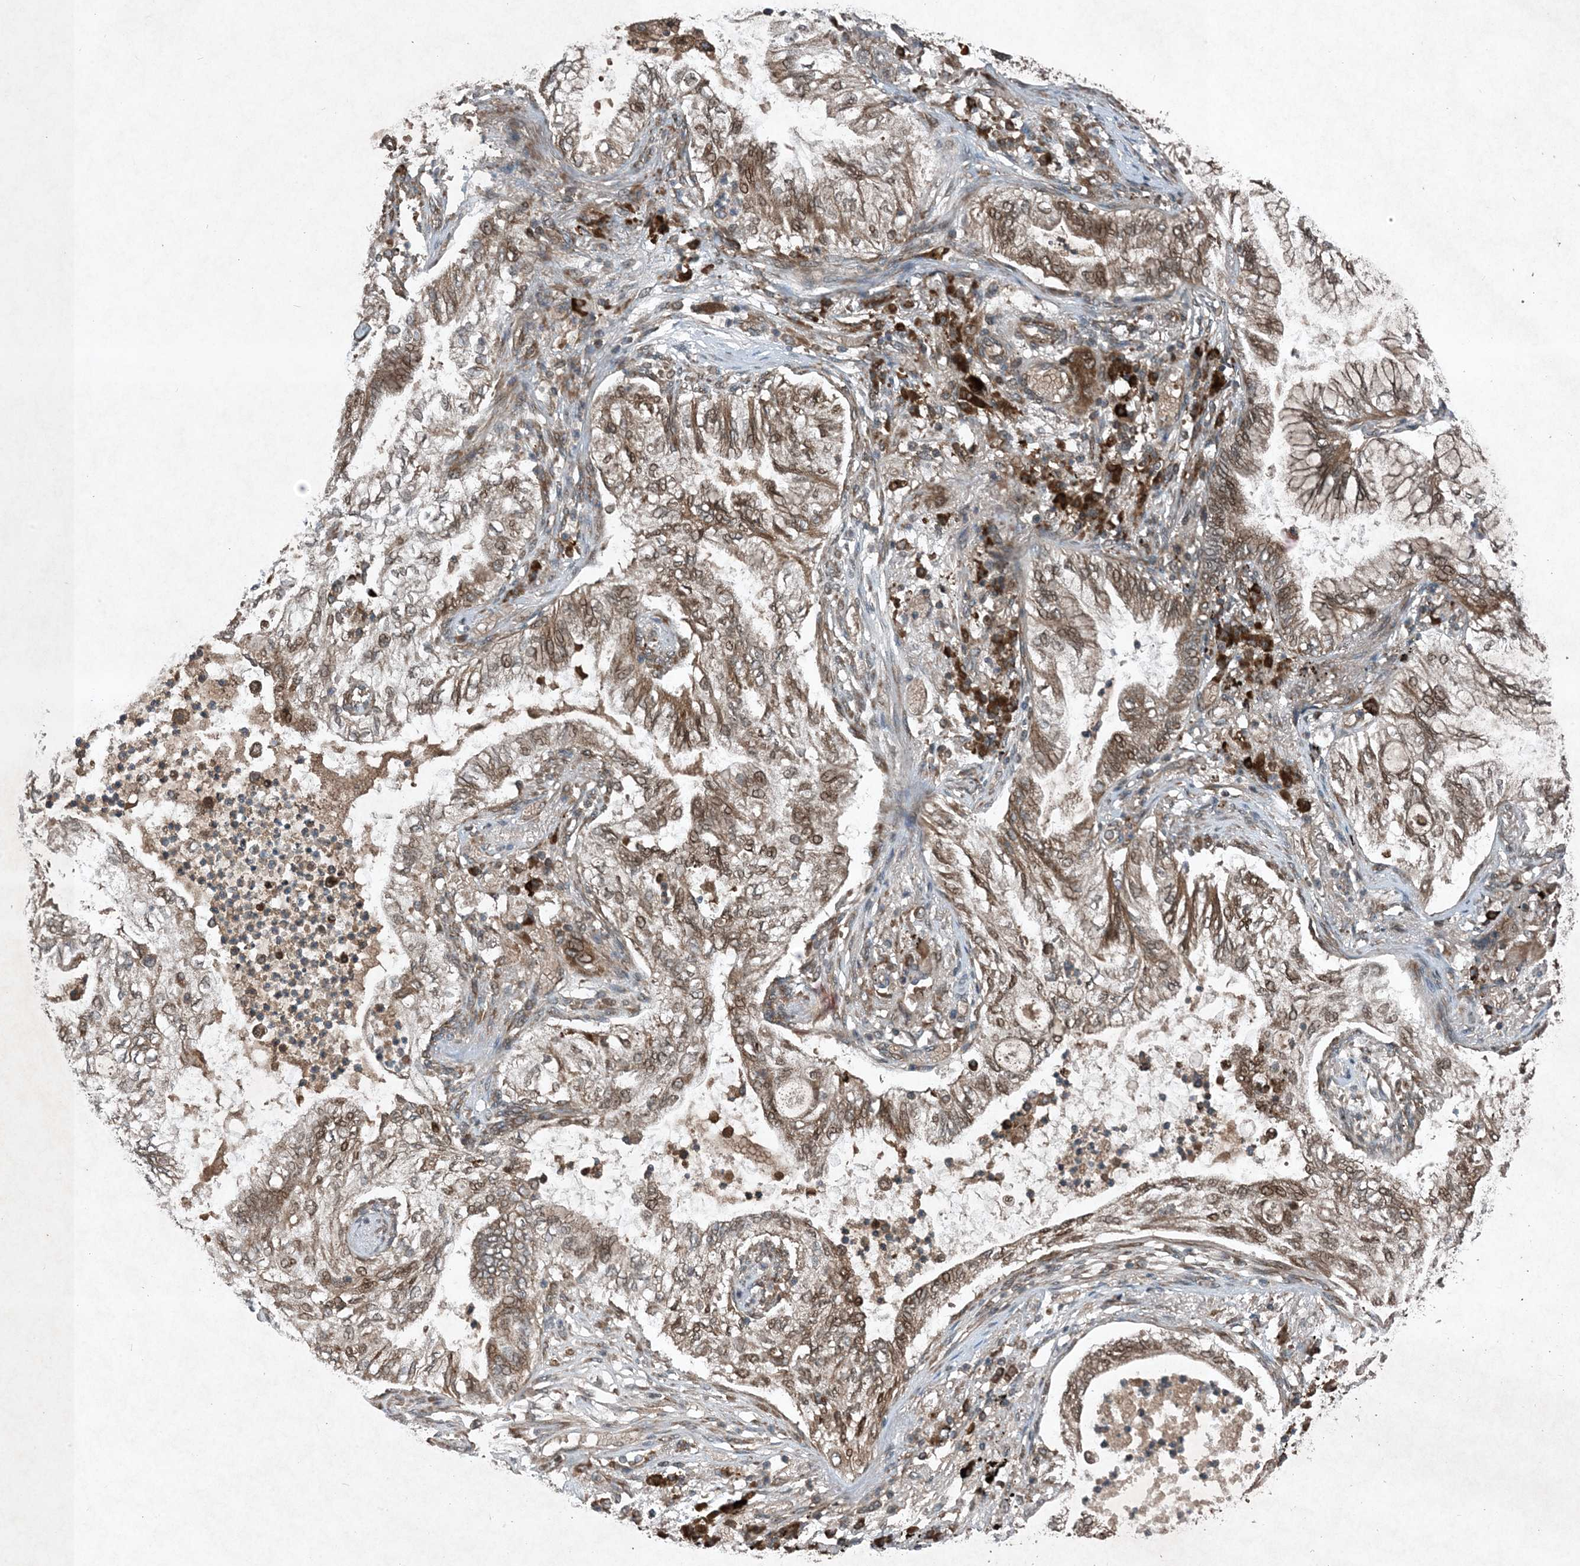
{"staining": {"intensity": "moderate", "quantity": ">75%", "location": "cytoplasmic/membranous,nuclear"}, "tissue": "lung cancer", "cell_type": "Tumor cells", "image_type": "cancer", "snomed": [{"axis": "morphology", "description": "Normal tissue, NOS"}, {"axis": "morphology", "description": "Adenocarcinoma, NOS"}, {"axis": "topography", "description": "Bronchus"}, {"axis": "topography", "description": "Lung"}], "caption": "Brown immunohistochemical staining in lung cancer (adenocarcinoma) reveals moderate cytoplasmic/membranous and nuclear expression in approximately >75% of tumor cells. (IHC, brightfield microscopy, high magnification).", "gene": "GNG5", "patient": {"sex": "female", "age": 70}}